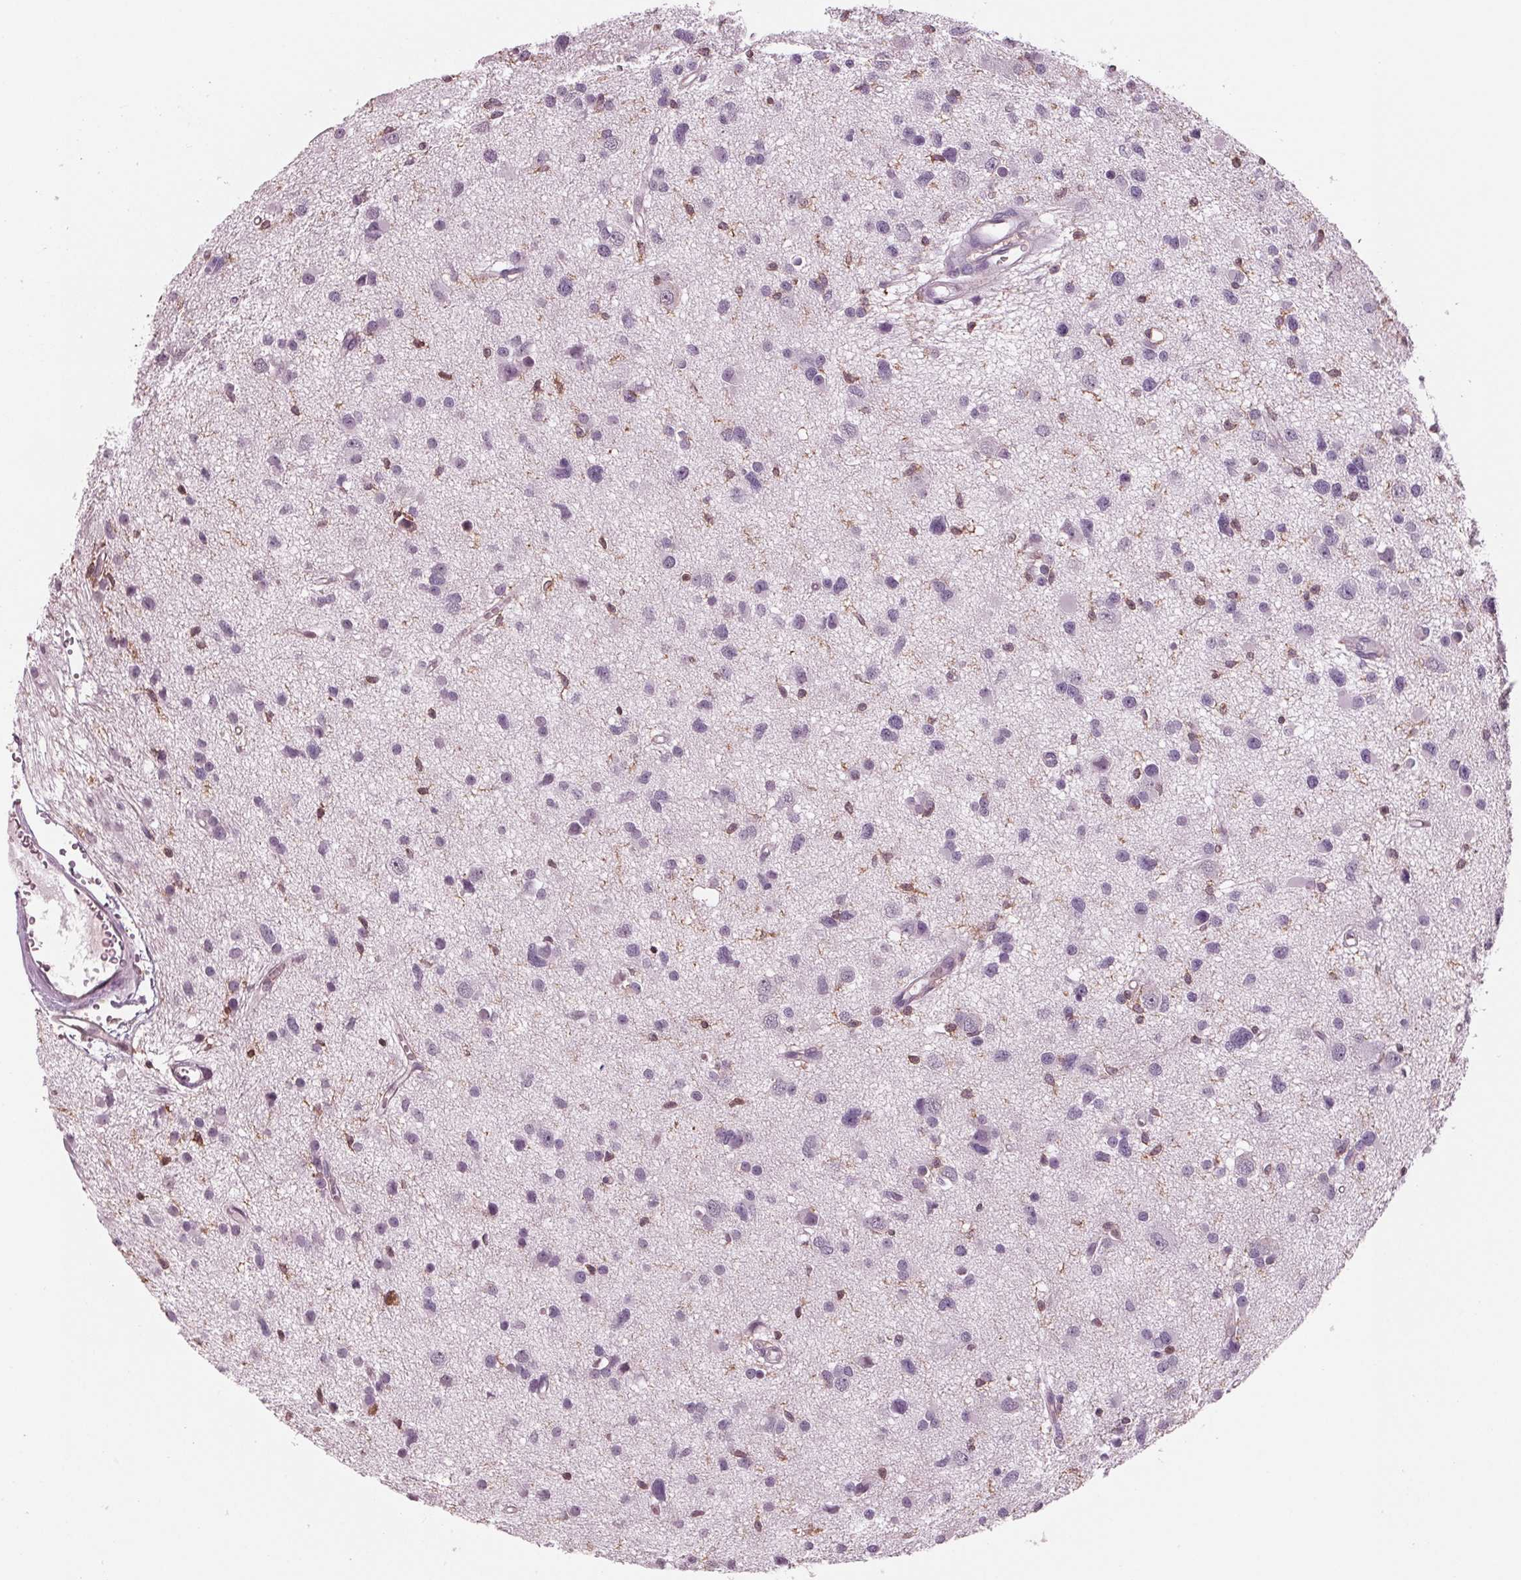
{"staining": {"intensity": "negative", "quantity": "none", "location": "none"}, "tissue": "glioma", "cell_type": "Tumor cells", "image_type": "cancer", "snomed": [{"axis": "morphology", "description": "Glioma, malignant, High grade"}, {"axis": "topography", "description": "Brain"}], "caption": "The immunohistochemistry micrograph has no significant positivity in tumor cells of glioma tissue.", "gene": "ARHGAP25", "patient": {"sex": "male", "age": 54}}